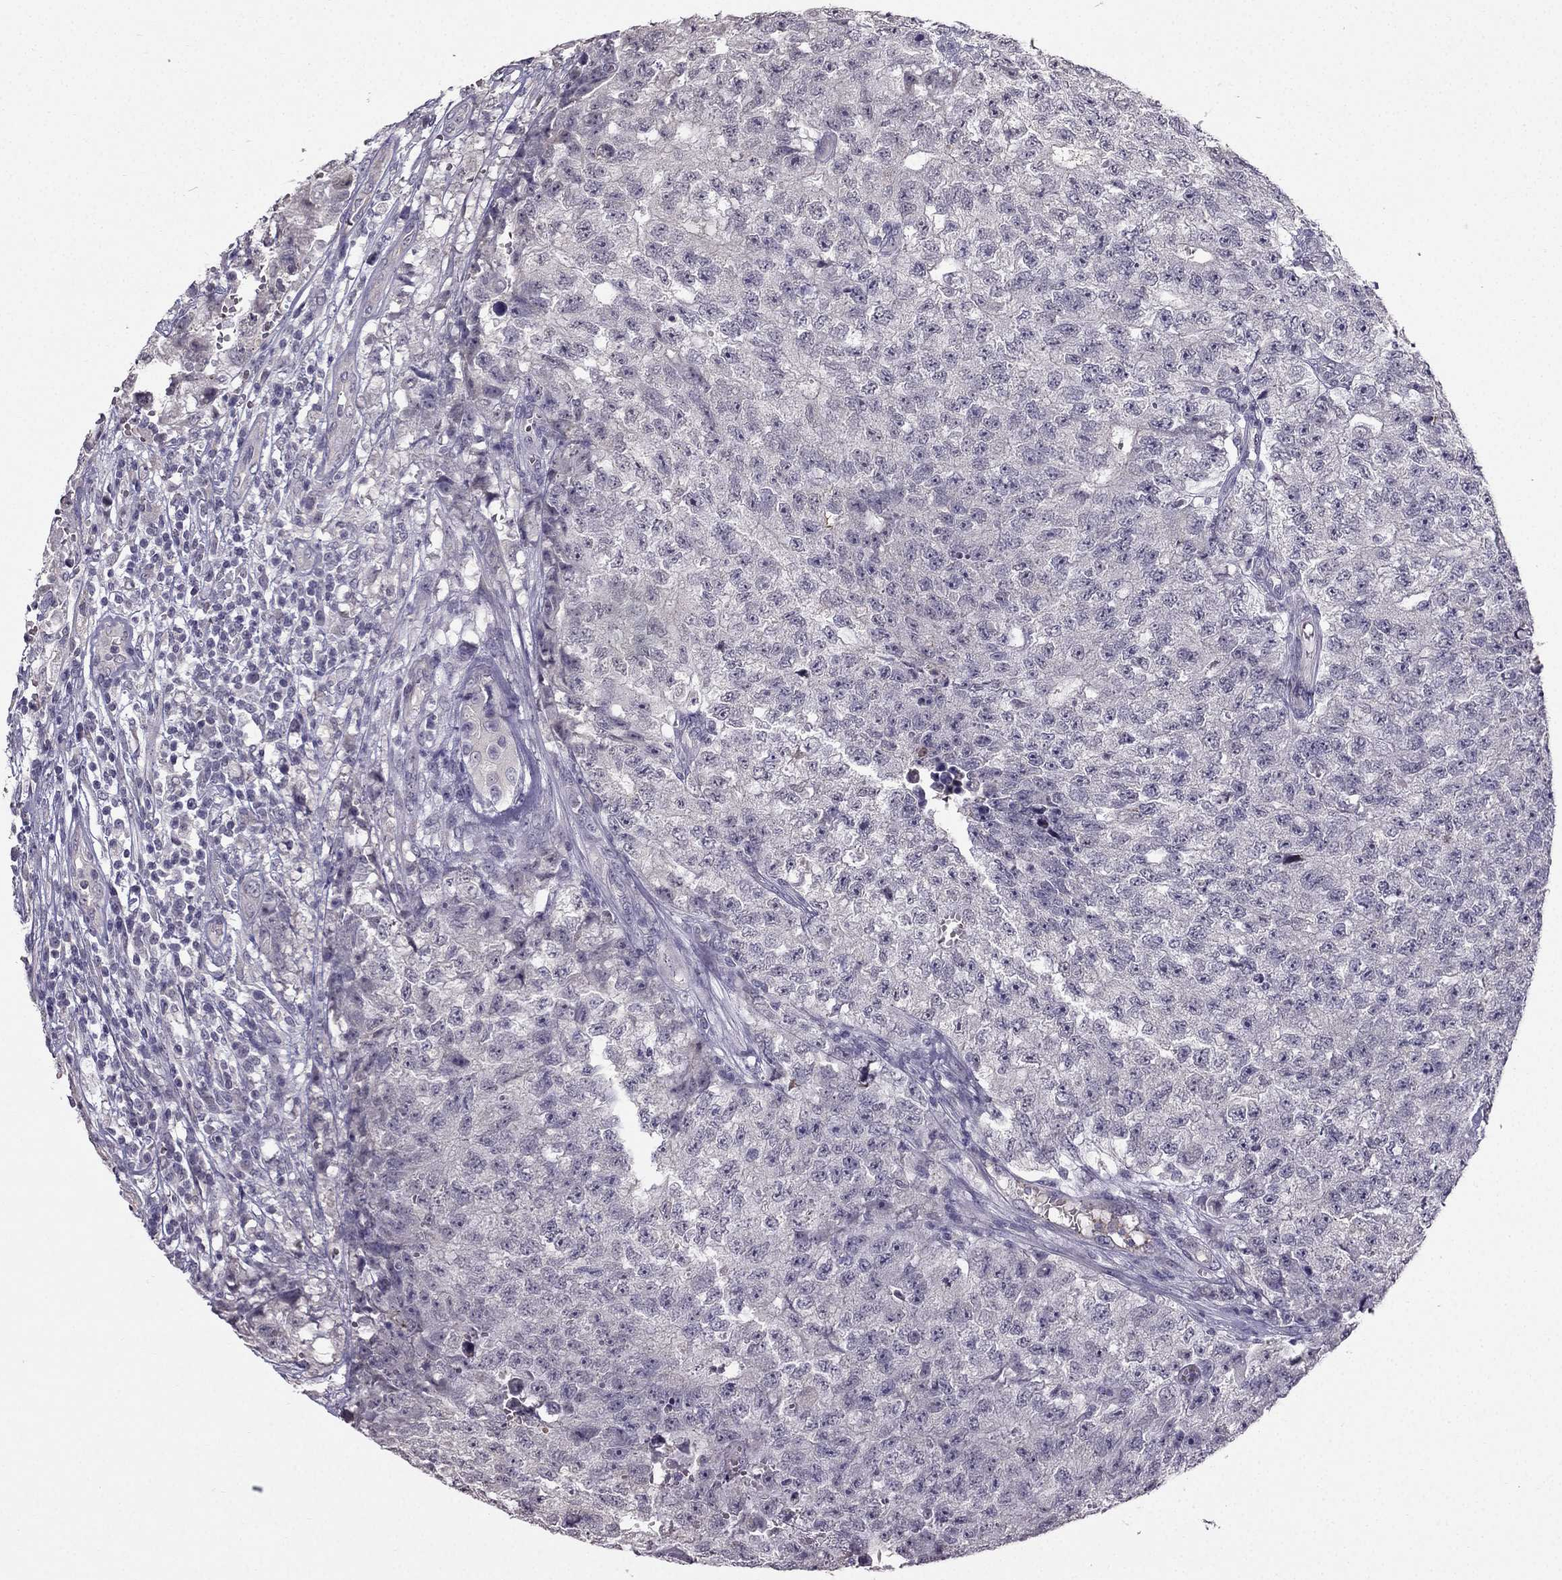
{"staining": {"intensity": "negative", "quantity": "none", "location": "none"}, "tissue": "testis cancer", "cell_type": "Tumor cells", "image_type": "cancer", "snomed": [{"axis": "morphology", "description": "Seminoma, NOS"}, {"axis": "morphology", "description": "Carcinoma, Embryonal, NOS"}, {"axis": "topography", "description": "Testis"}], "caption": "Image shows no significant protein expression in tumor cells of testis cancer.", "gene": "TSPYL5", "patient": {"sex": "male", "age": 22}}